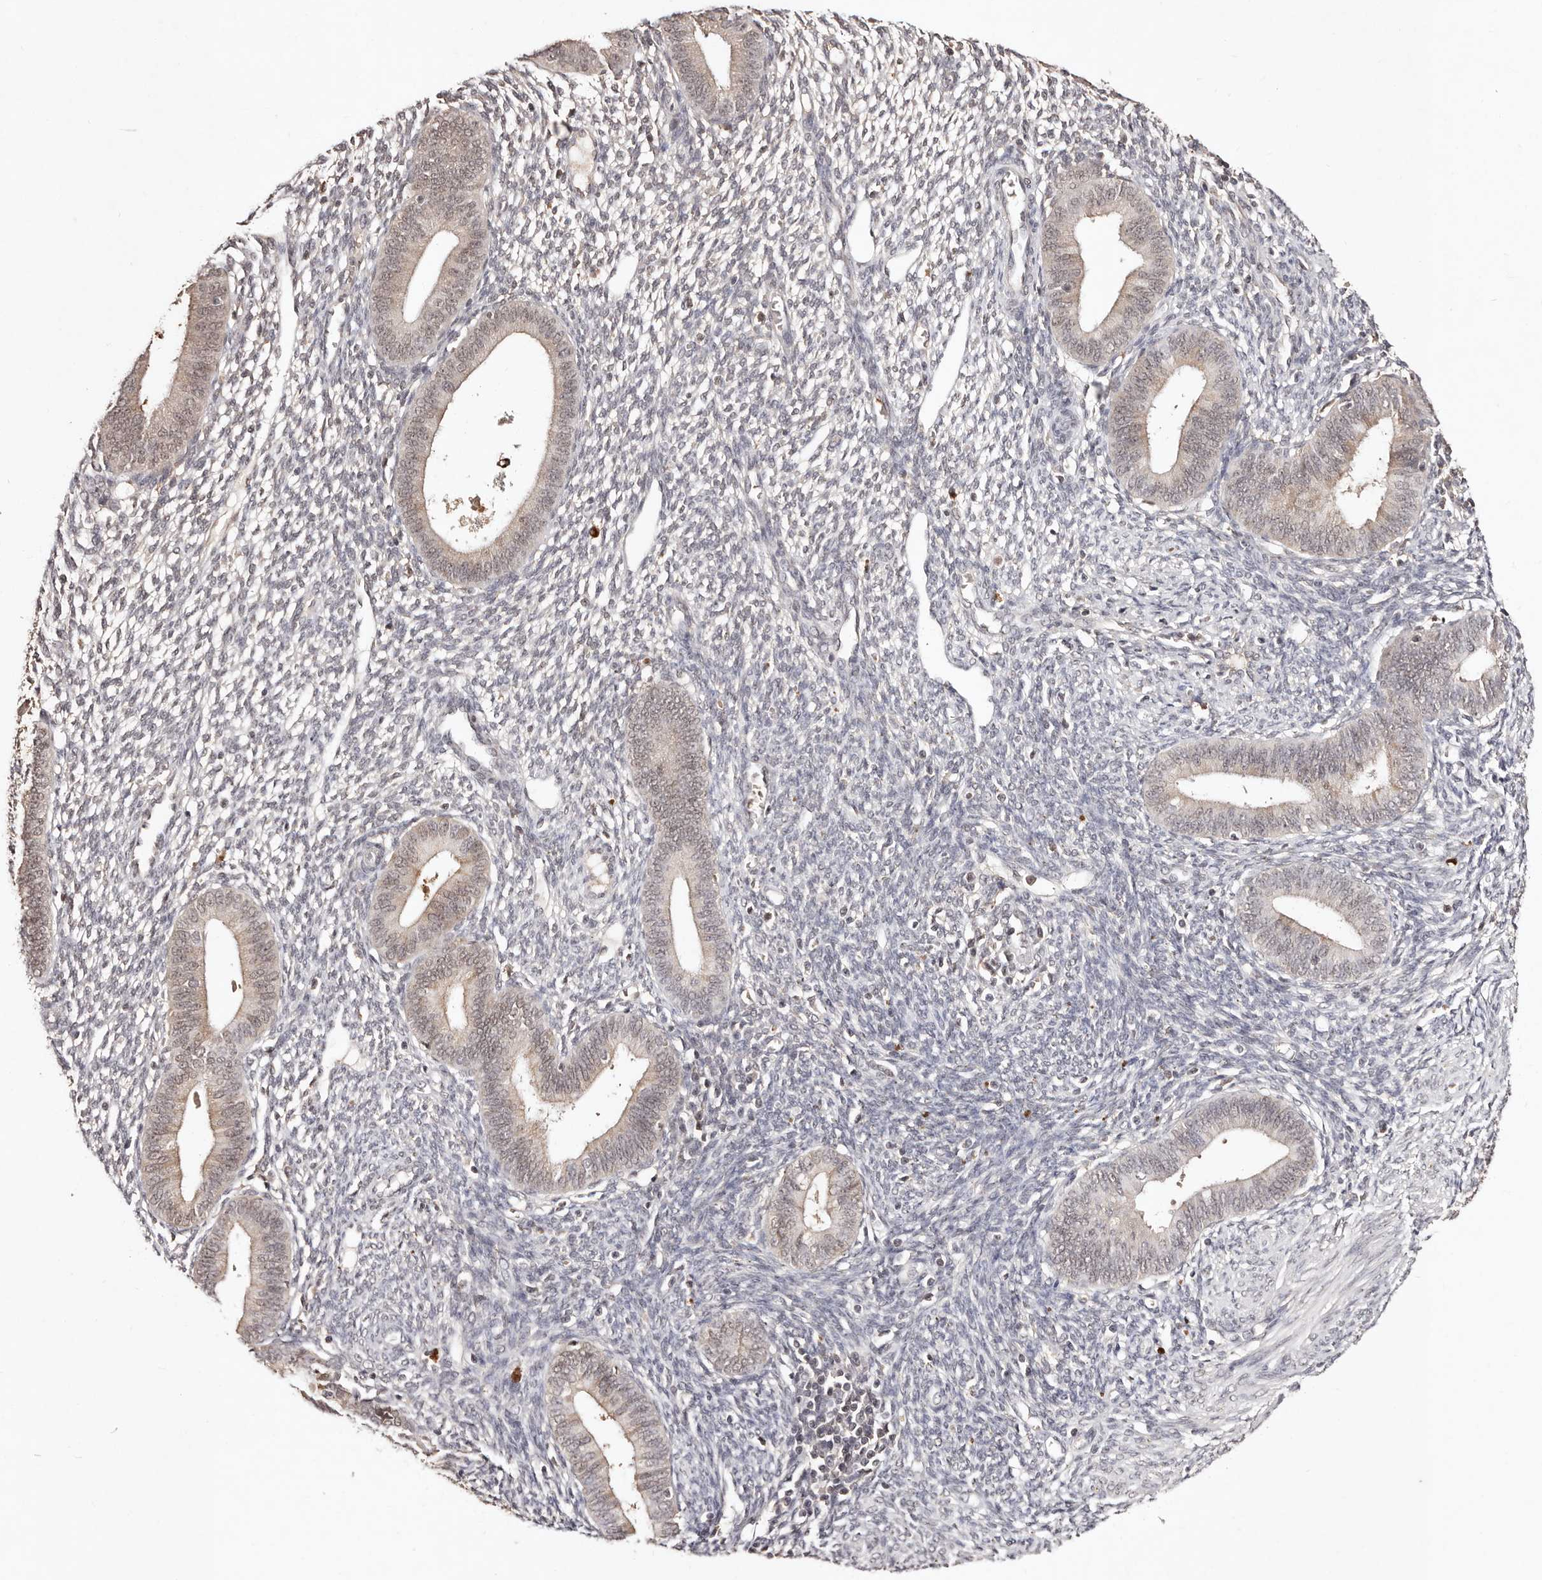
{"staining": {"intensity": "weak", "quantity": "<25%", "location": "cytoplasmic/membranous,nuclear"}, "tissue": "endometrium", "cell_type": "Cells in endometrial stroma", "image_type": "normal", "snomed": [{"axis": "morphology", "description": "Normal tissue, NOS"}, {"axis": "topography", "description": "Endometrium"}], "caption": "Immunohistochemistry (IHC) micrograph of unremarkable endometrium: endometrium stained with DAB (3,3'-diaminobenzidine) exhibits no significant protein expression in cells in endometrial stroma. Brightfield microscopy of IHC stained with DAB (brown) and hematoxylin (blue), captured at high magnification.", "gene": "BICRAL", "patient": {"sex": "female", "age": 46}}